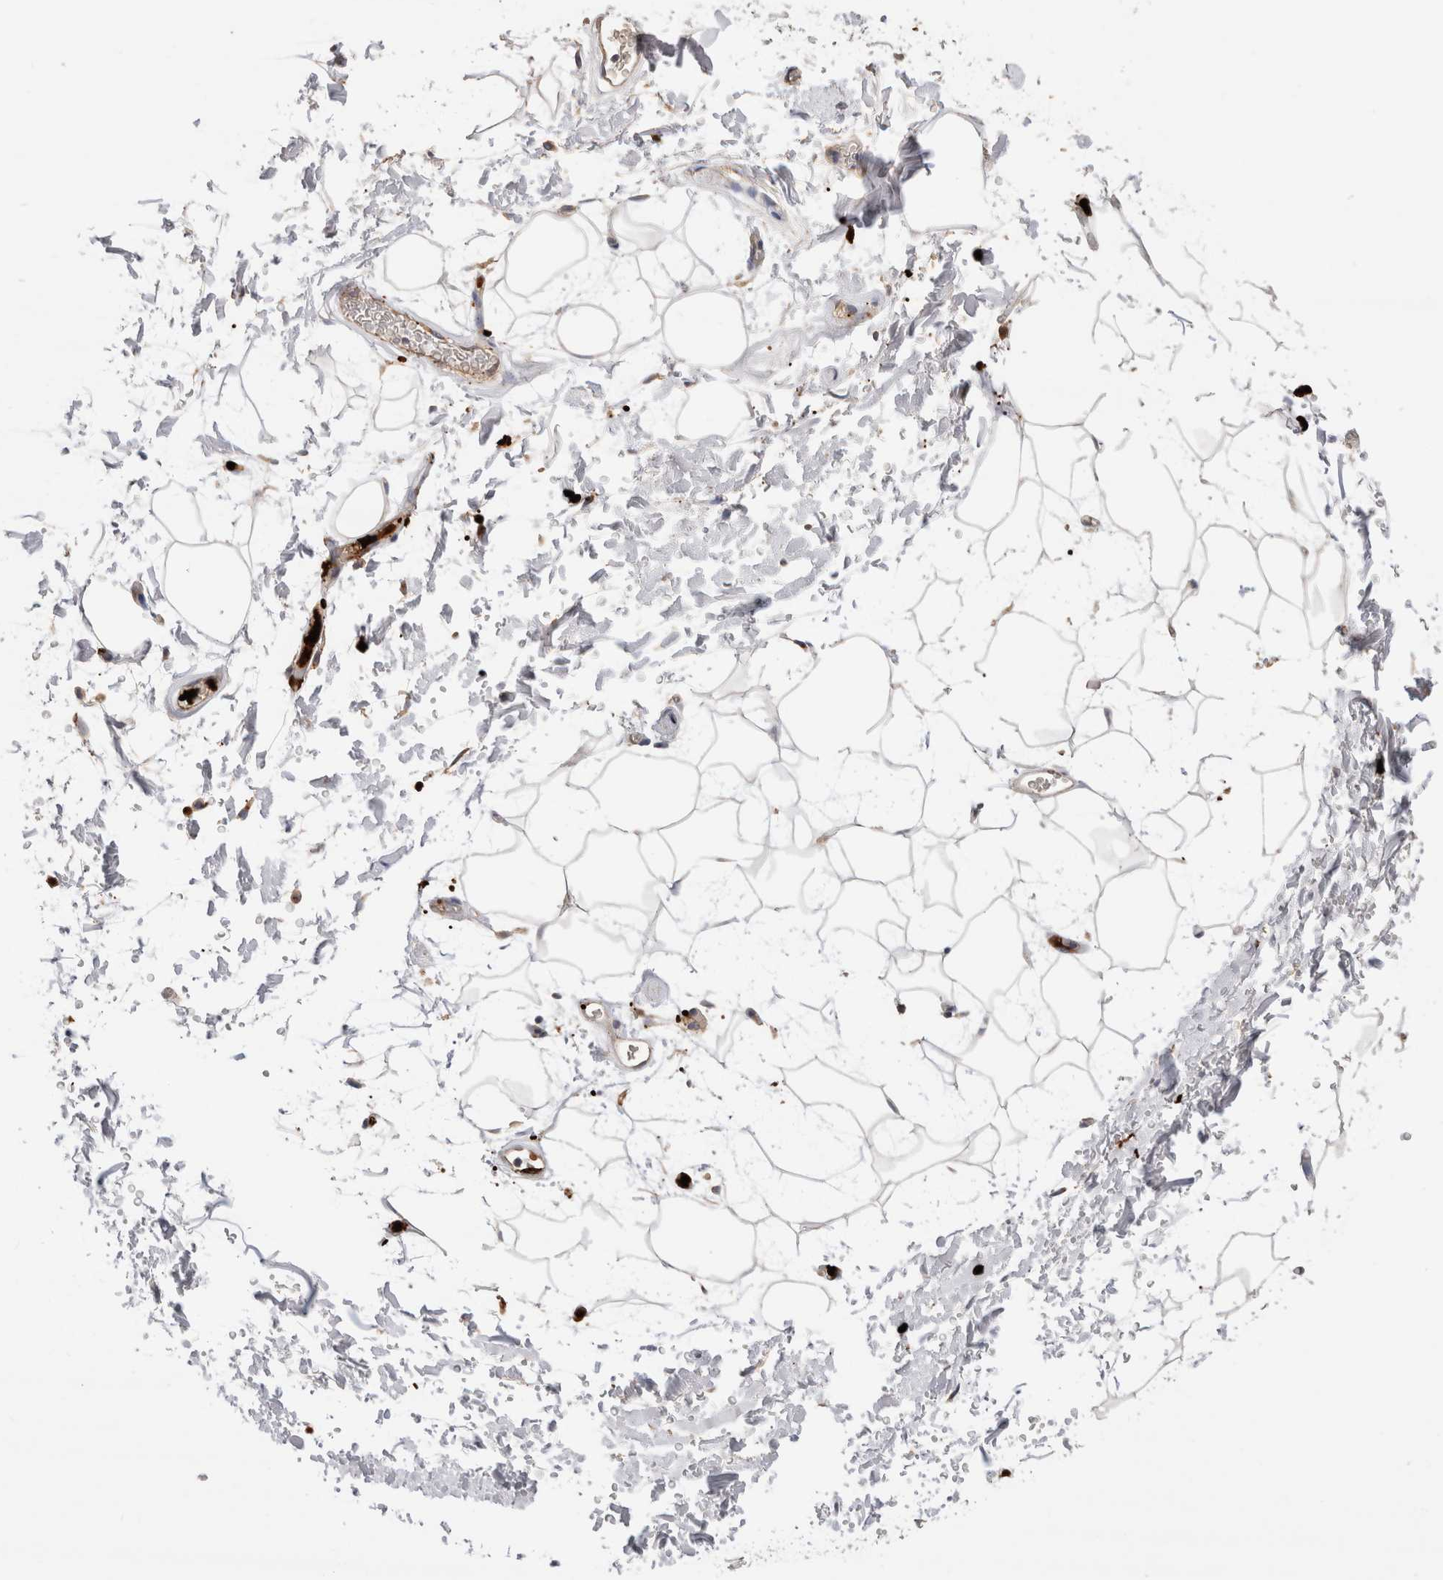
{"staining": {"intensity": "negative", "quantity": "none", "location": "none"}, "tissue": "adipose tissue", "cell_type": "Adipocytes", "image_type": "normal", "snomed": [{"axis": "morphology", "description": "Normal tissue, NOS"}, {"axis": "topography", "description": "Soft tissue"}], "caption": "This is an immunohistochemistry micrograph of unremarkable adipose tissue. There is no staining in adipocytes.", "gene": "NXT2", "patient": {"sex": "male", "age": 72}}